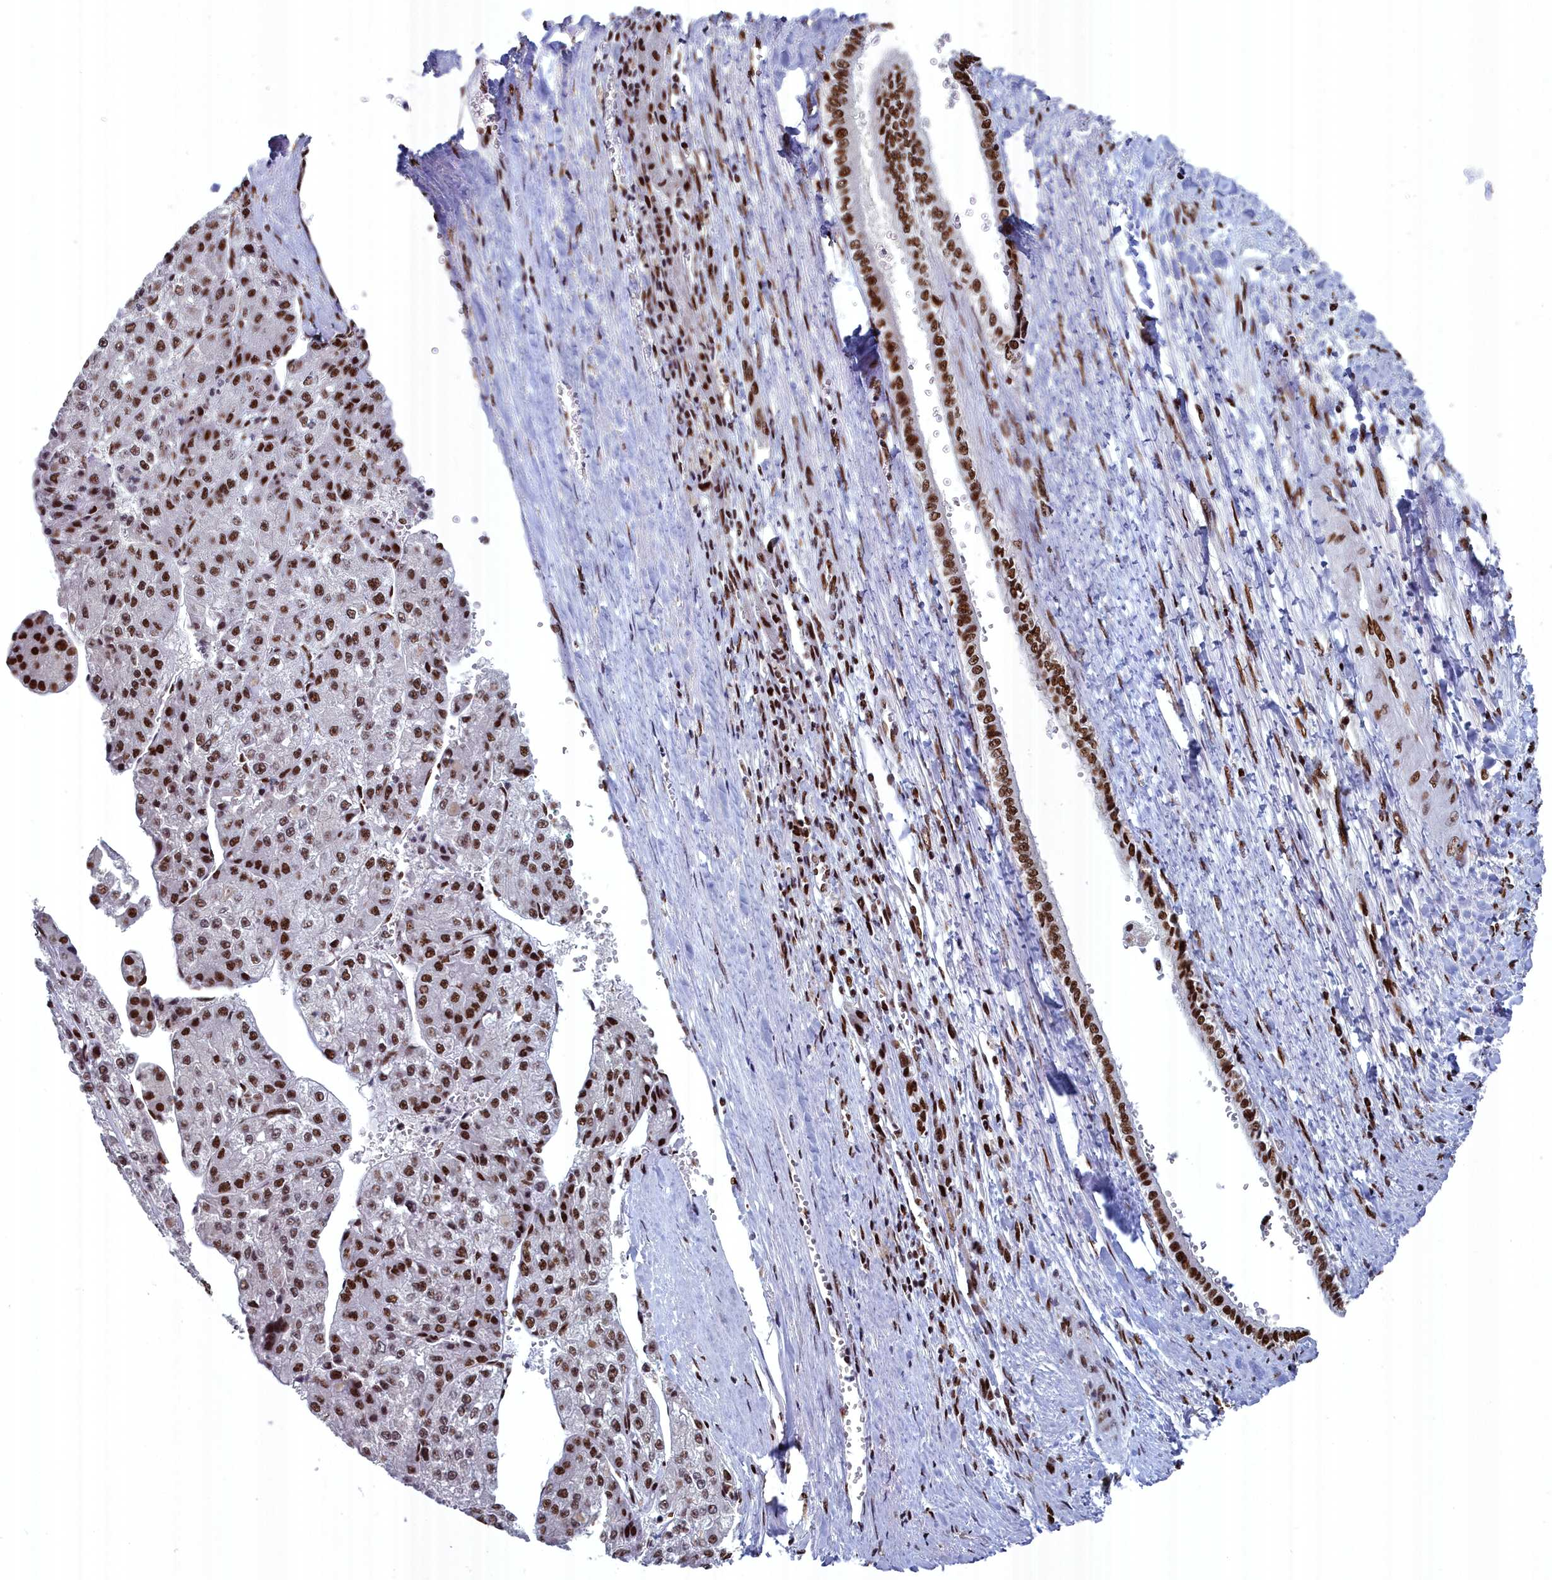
{"staining": {"intensity": "strong", "quantity": ">75%", "location": "nuclear"}, "tissue": "liver cancer", "cell_type": "Tumor cells", "image_type": "cancer", "snomed": [{"axis": "morphology", "description": "Carcinoma, Hepatocellular, NOS"}, {"axis": "topography", "description": "Liver"}], "caption": "High-power microscopy captured an immunohistochemistry histopathology image of hepatocellular carcinoma (liver), revealing strong nuclear positivity in about >75% of tumor cells.", "gene": "SF3B3", "patient": {"sex": "female", "age": 73}}